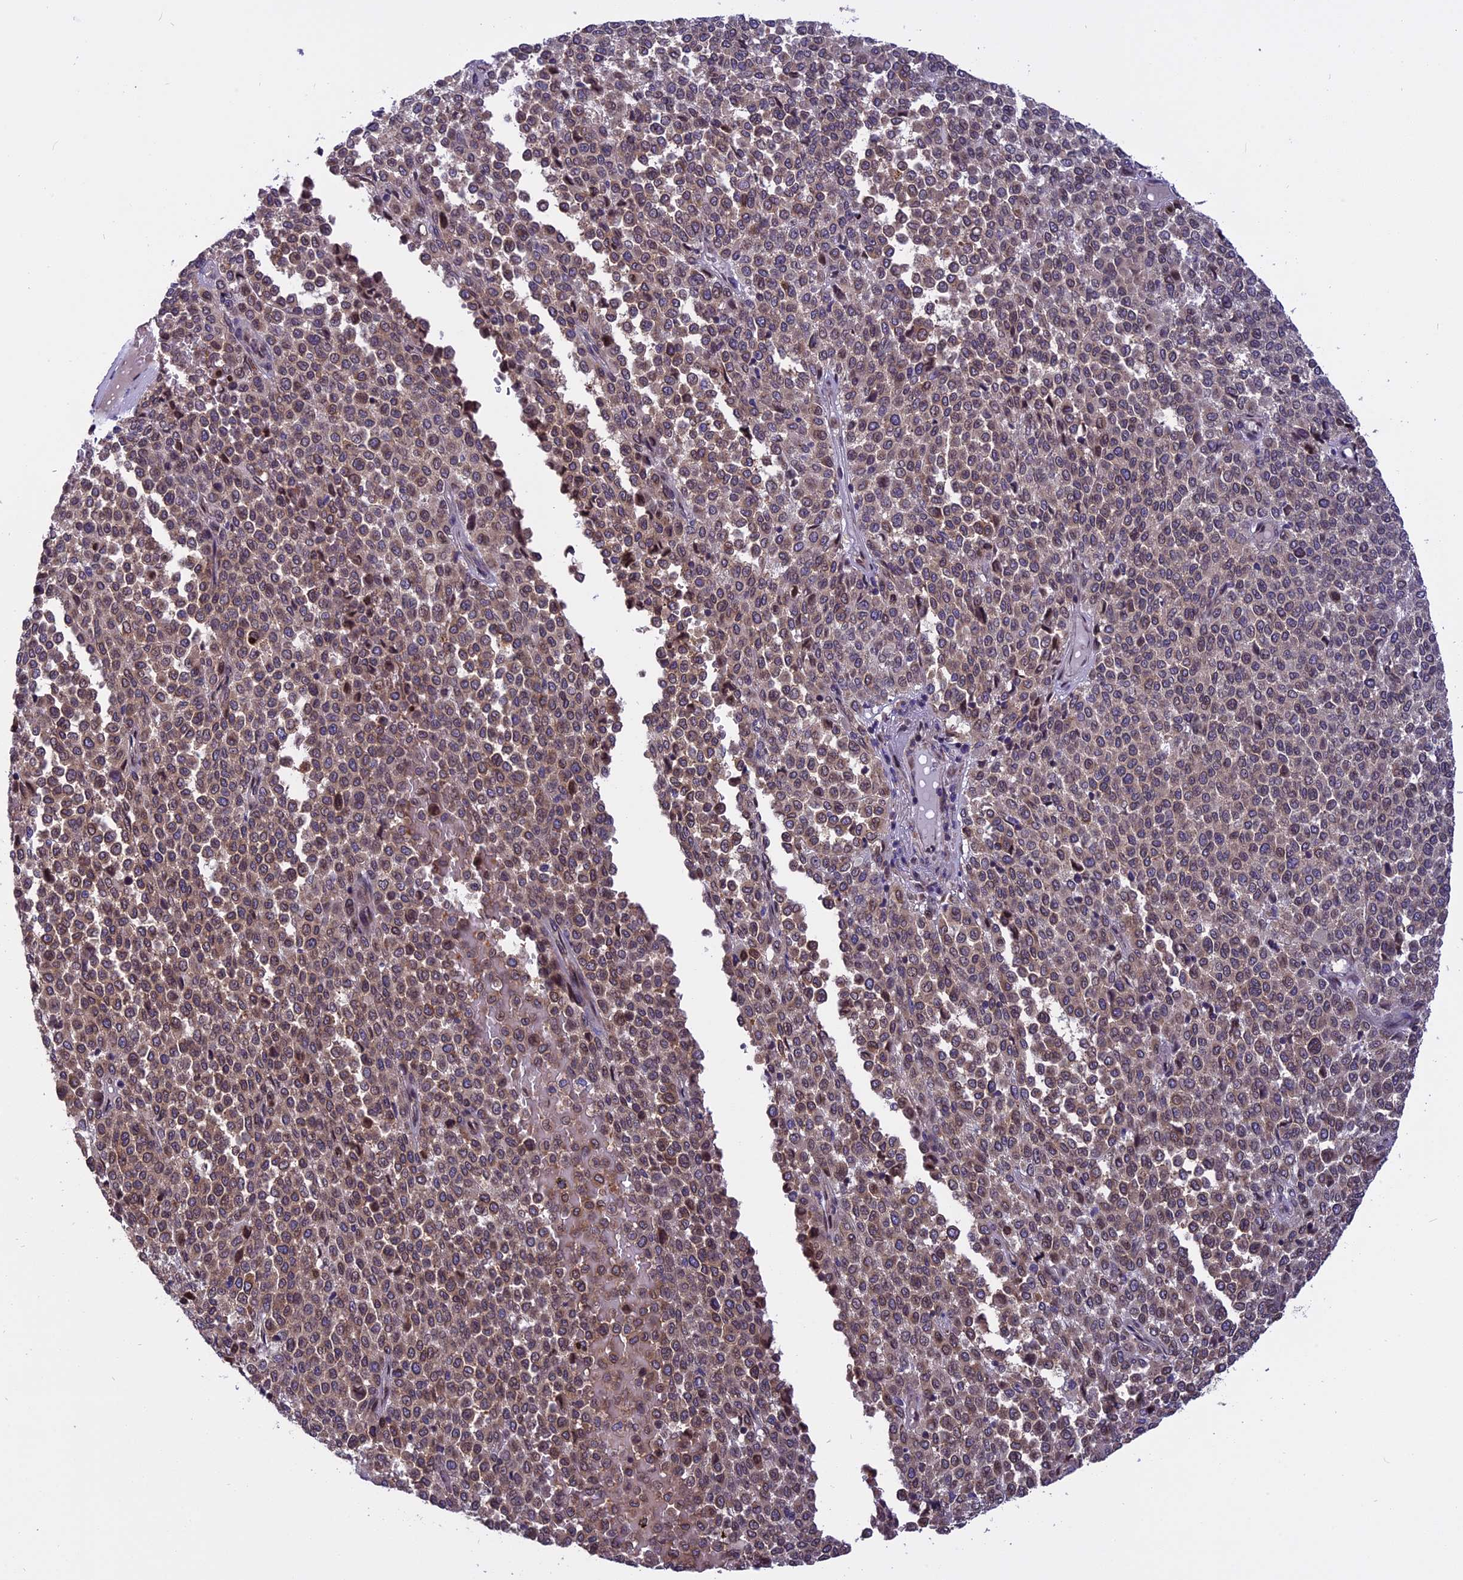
{"staining": {"intensity": "moderate", "quantity": ">75%", "location": "cytoplasmic/membranous,nuclear"}, "tissue": "melanoma", "cell_type": "Tumor cells", "image_type": "cancer", "snomed": [{"axis": "morphology", "description": "Malignant melanoma, Metastatic site"}, {"axis": "topography", "description": "Pancreas"}], "caption": "Melanoma tissue demonstrates moderate cytoplasmic/membranous and nuclear positivity in about >75% of tumor cells", "gene": "CHMP2A", "patient": {"sex": "female", "age": 30}}